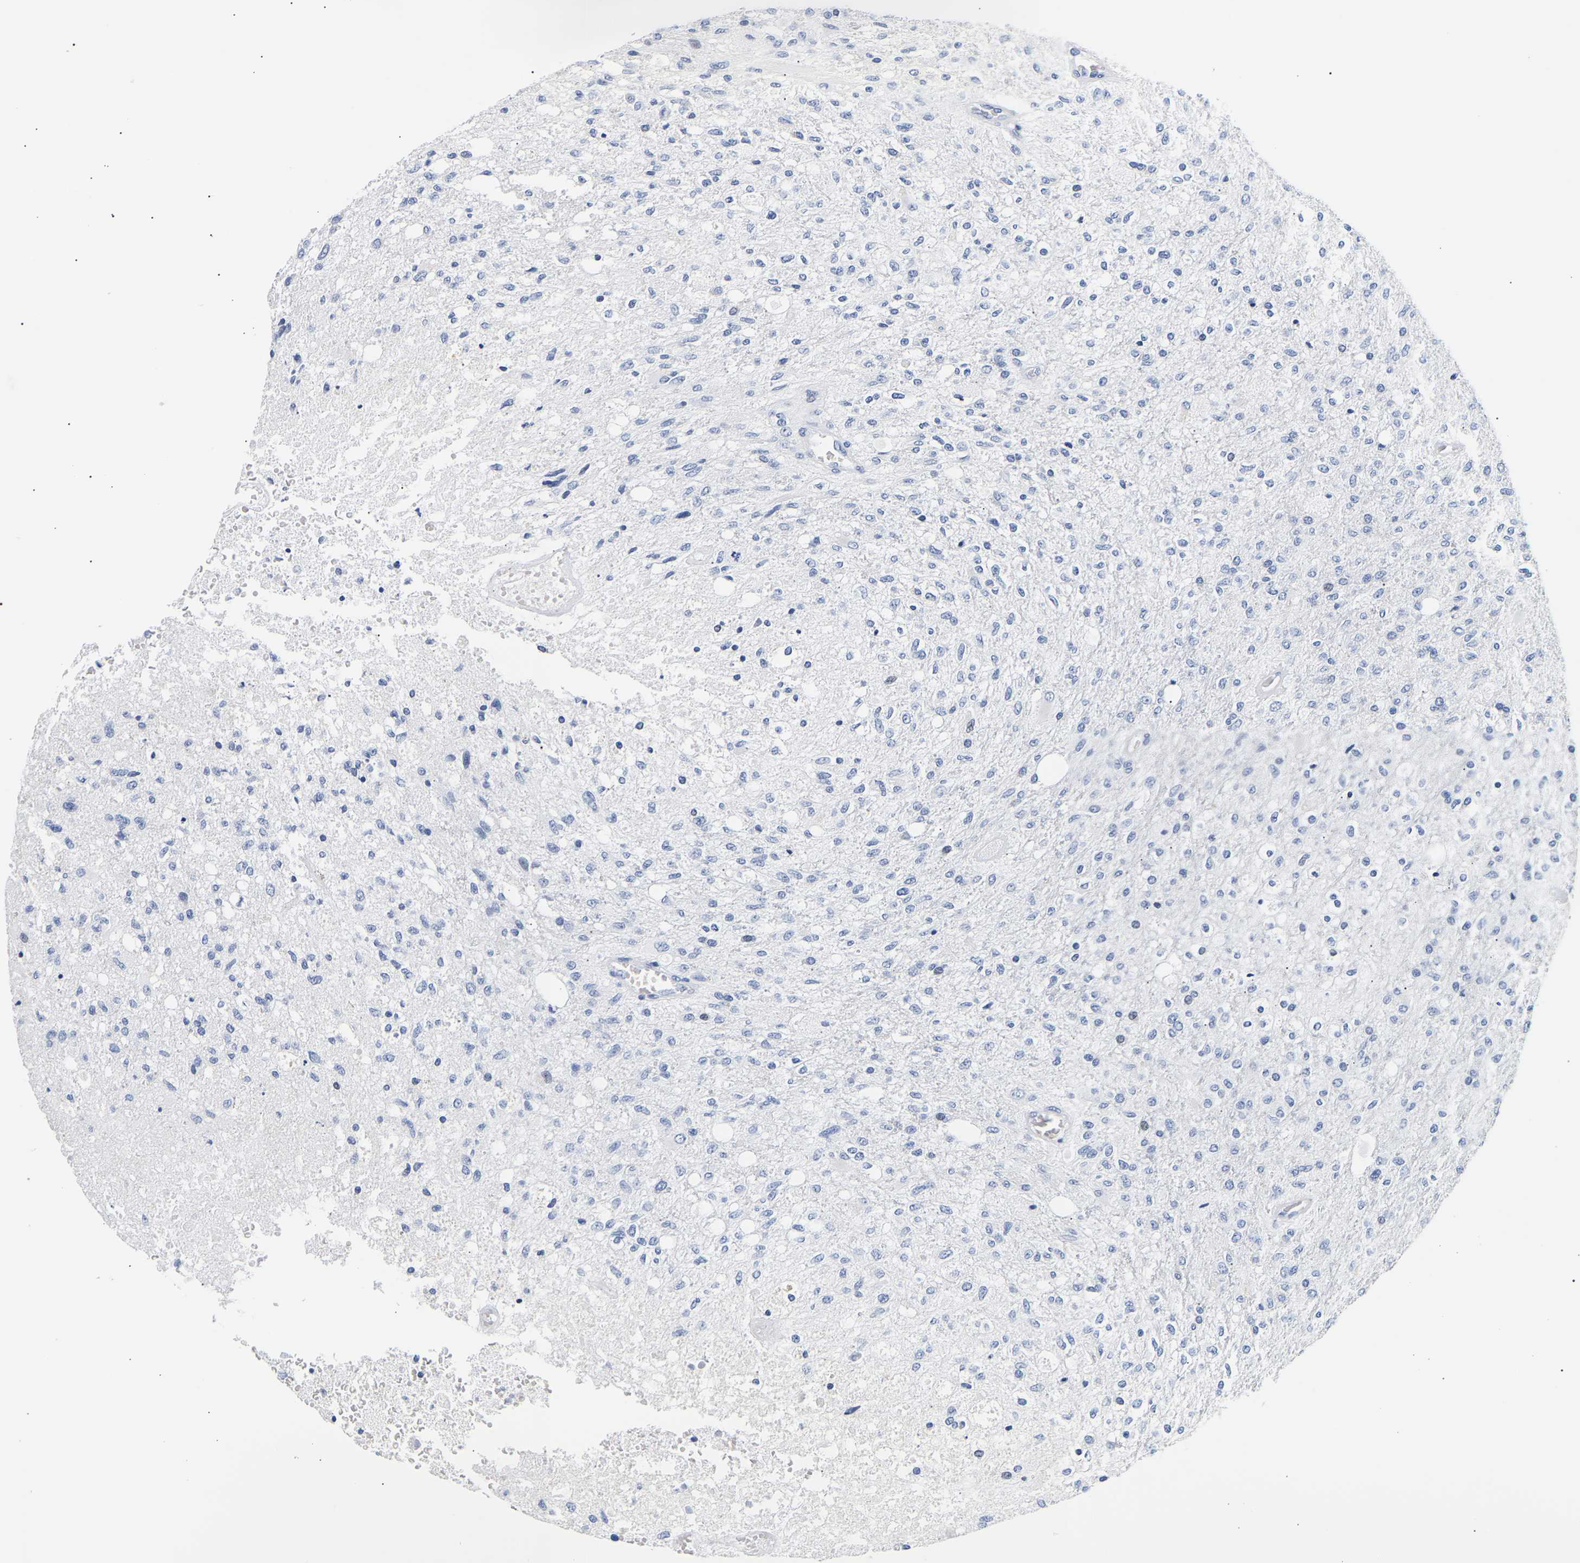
{"staining": {"intensity": "negative", "quantity": "none", "location": "none"}, "tissue": "glioma", "cell_type": "Tumor cells", "image_type": "cancer", "snomed": [{"axis": "morphology", "description": "Normal tissue, NOS"}, {"axis": "morphology", "description": "Glioma, malignant, High grade"}, {"axis": "topography", "description": "Cerebral cortex"}], "caption": "Immunohistochemistry (IHC) image of neoplastic tissue: glioma stained with DAB (3,3'-diaminobenzidine) shows no significant protein staining in tumor cells.", "gene": "SPINK2", "patient": {"sex": "male", "age": 77}}